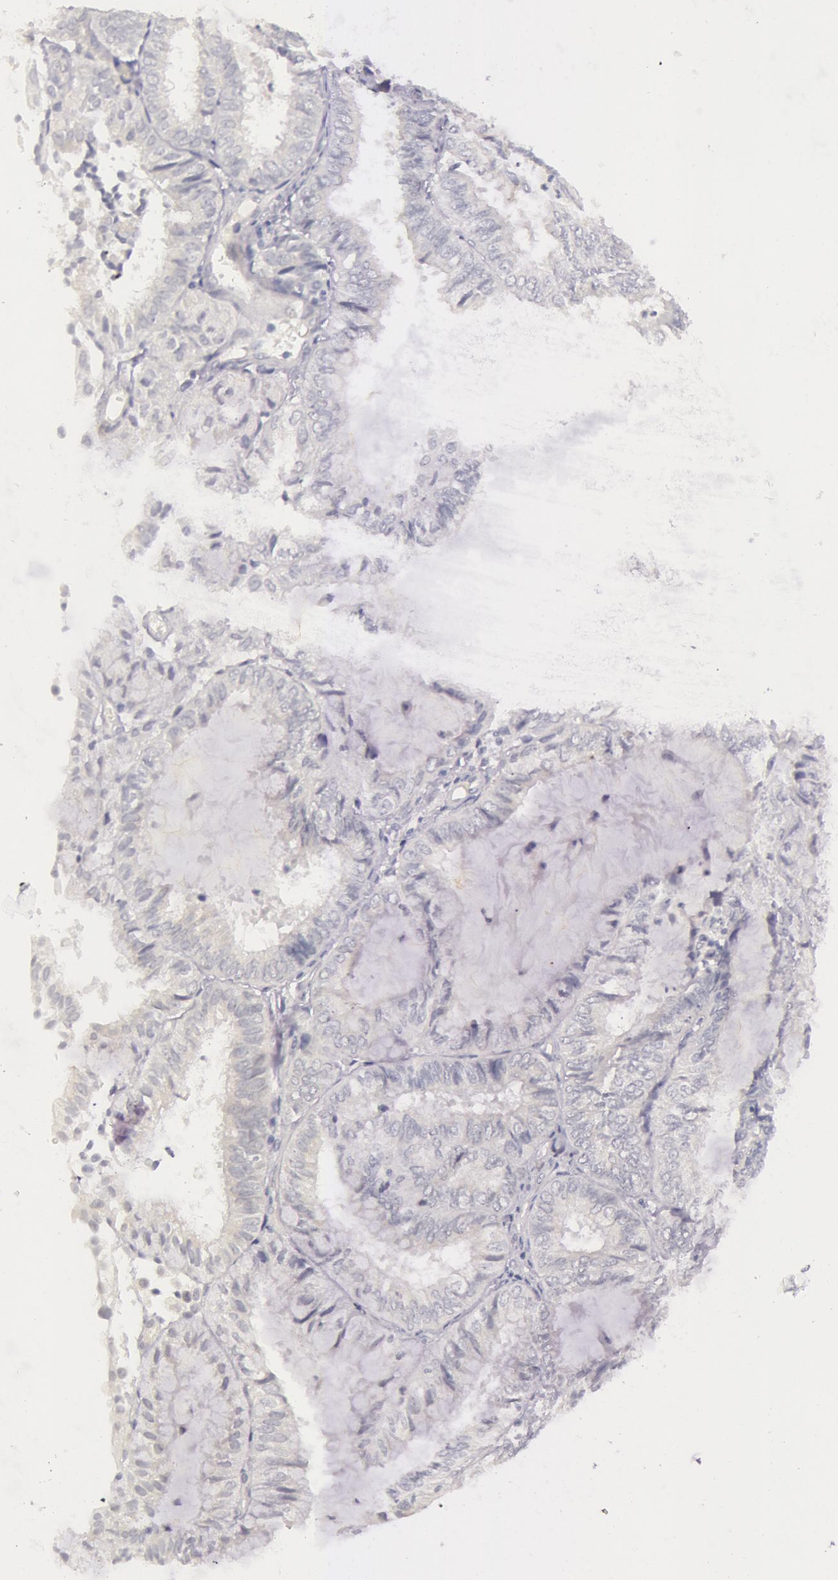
{"staining": {"intensity": "negative", "quantity": "none", "location": "none"}, "tissue": "endometrial cancer", "cell_type": "Tumor cells", "image_type": "cancer", "snomed": [{"axis": "morphology", "description": "Adenocarcinoma, NOS"}, {"axis": "topography", "description": "Endometrium"}], "caption": "Endometrial cancer (adenocarcinoma) was stained to show a protein in brown. There is no significant expression in tumor cells.", "gene": "RBMY1F", "patient": {"sex": "female", "age": 59}}